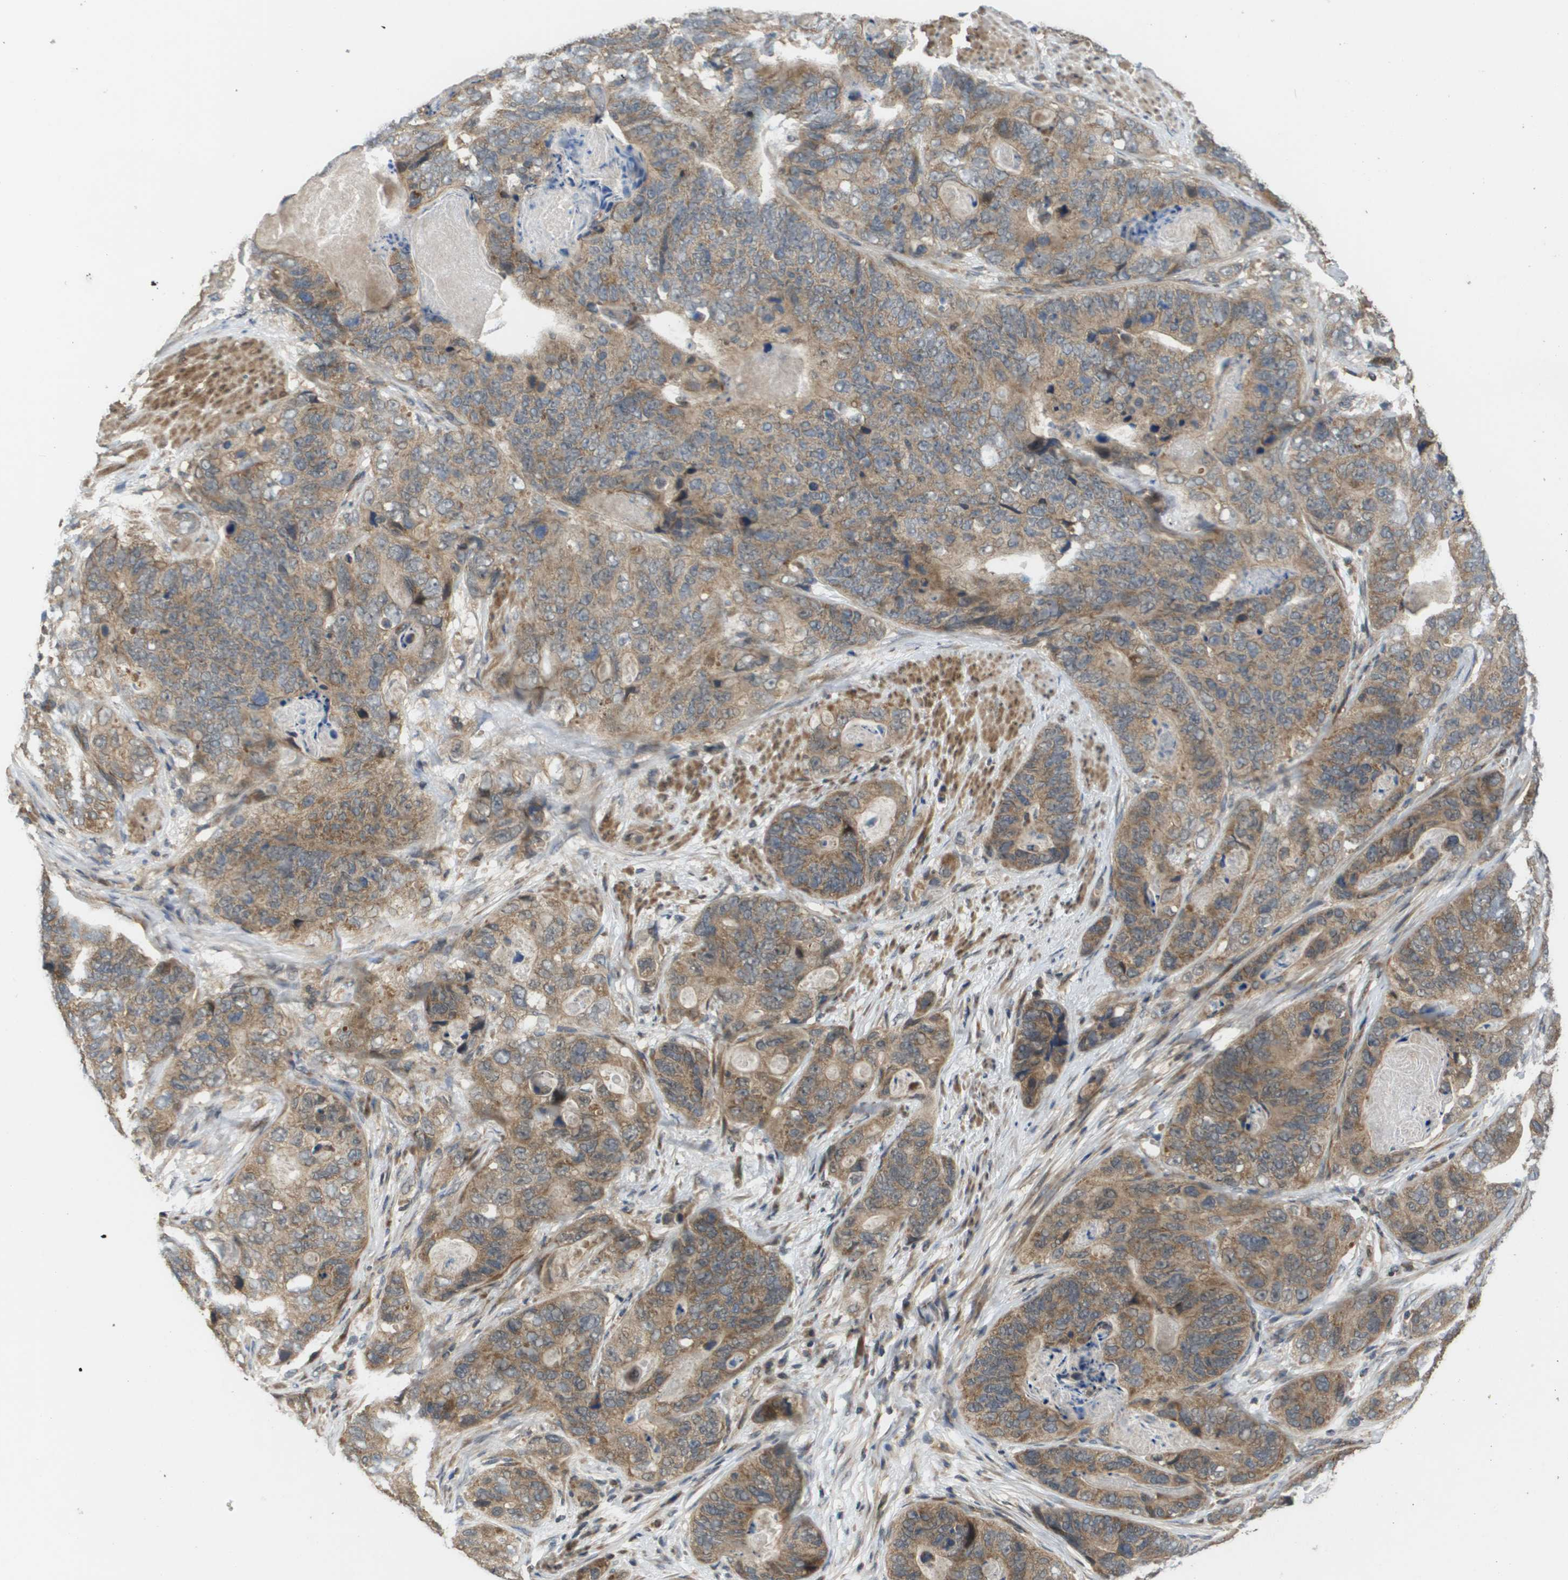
{"staining": {"intensity": "moderate", "quantity": ">75%", "location": "cytoplasmic/membranous"}, "tissue": "stomach cancer", "cell_type": "Tumor cells", "image_type": "cancer", "snomed": [{"axis": "morphology", "description": "Adenocarcinoma, NOS"}, {"axis": "topography", "description": "Stomach"}], "caption": "Human stomach cancer (adenocarcinoma) stained for a protein (brown) demonstrates moderate cytoplasmic/membranous positive positivity in about >75% of tumor cells.", "gene": "RBM38", "patient": {"sex": "female", "age": 89}}